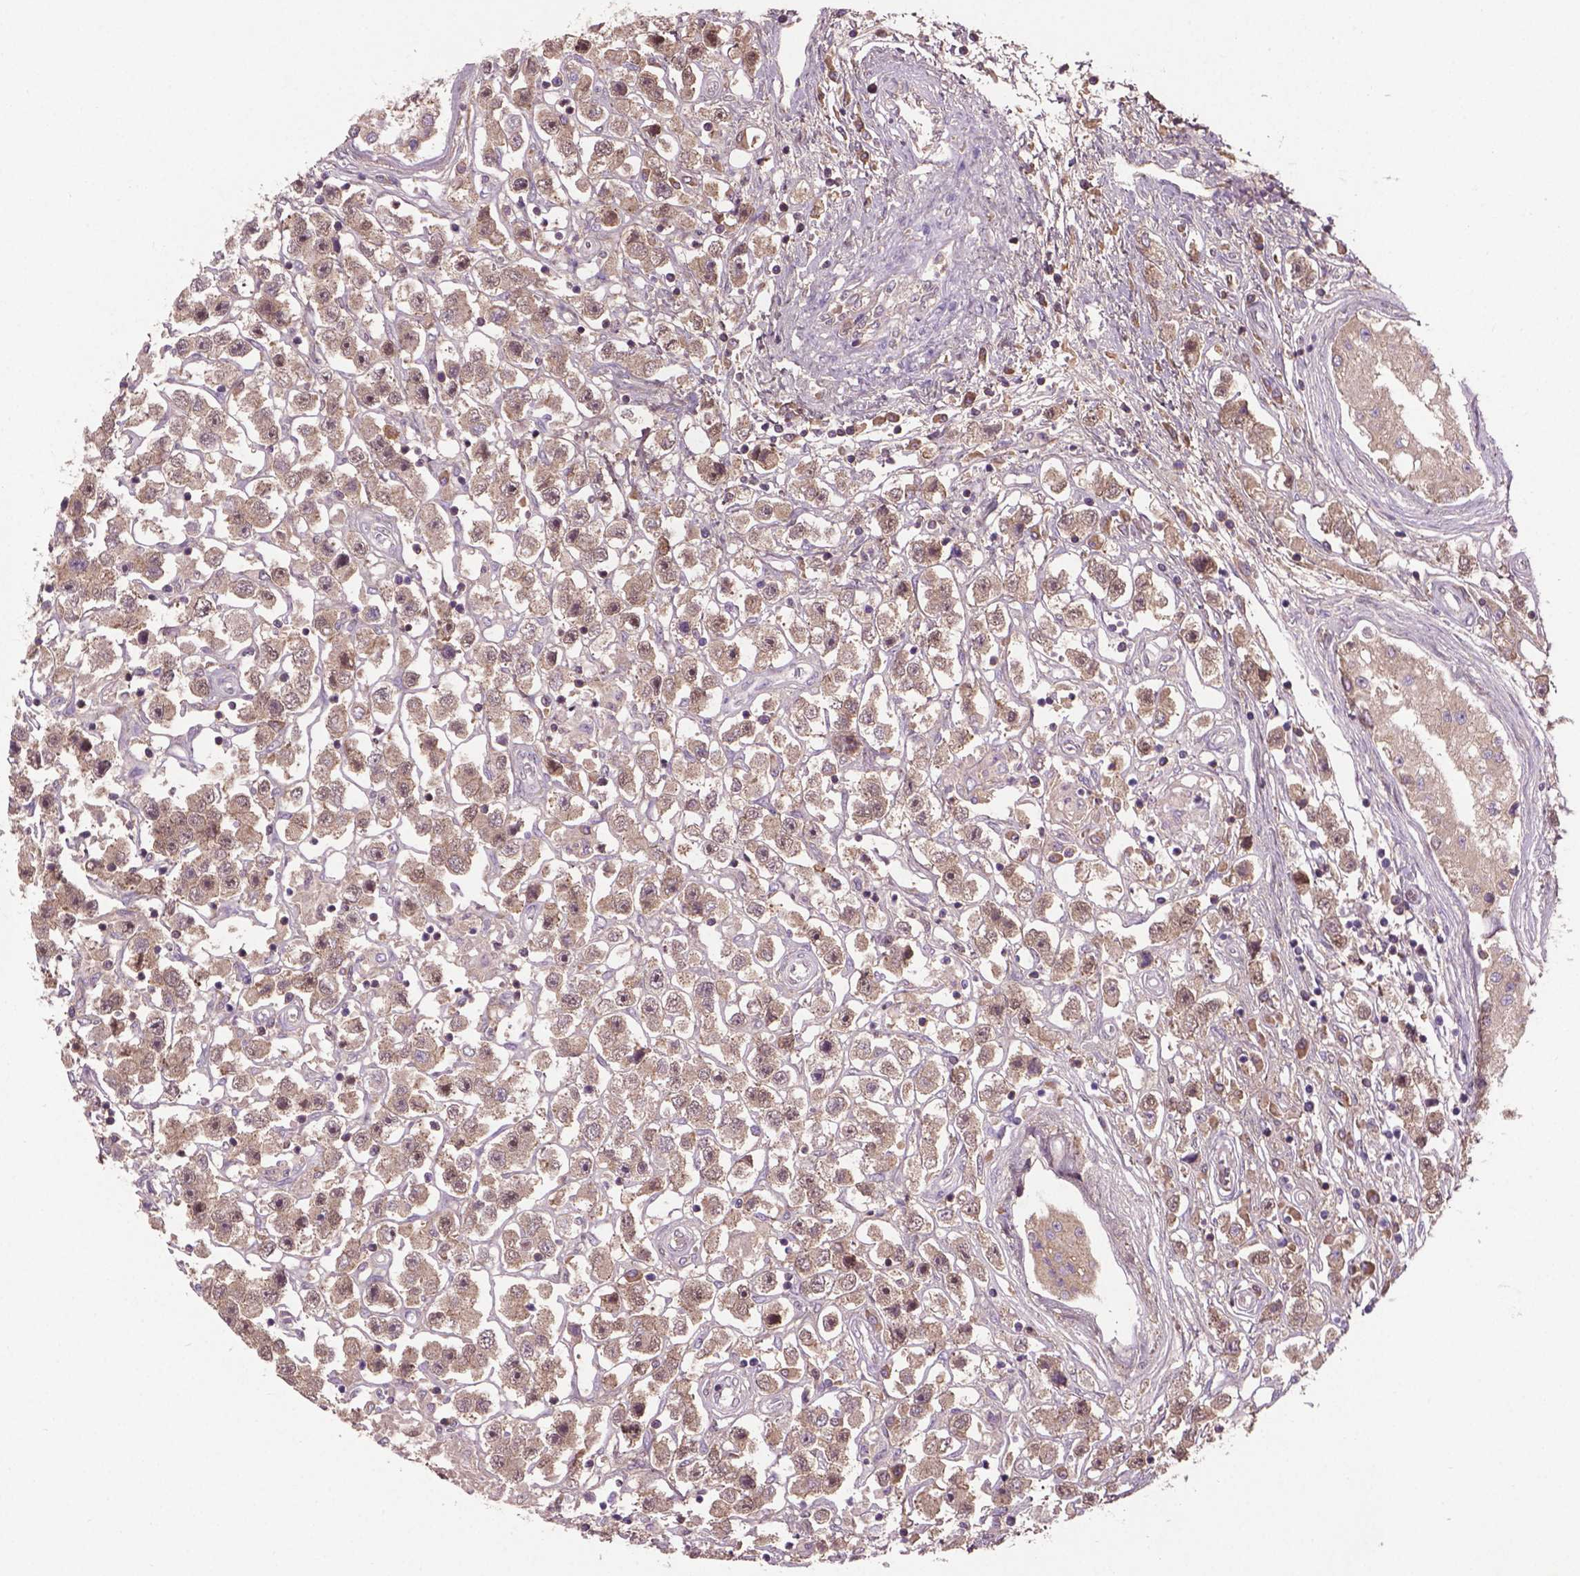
{"staining": {"intensity": "moderate", "quantity": ">75%", "location": "nuclear"}, "tissue": "testis cancer", "cell_type": "Tumor cells", "image_type": "cancer", "snomed": [{"axis": "morphology", "description": "Seminoma, NOS"}, {"axis": "topography", "description": "Testis"}], "caption": "Moderate nuclear expression for a protein is seen in approximately >75% of tumor cells of testis cancer using immunohistochemistry.", "gene": "SOX17", "patient": {"sex": "male", "age": 45}}